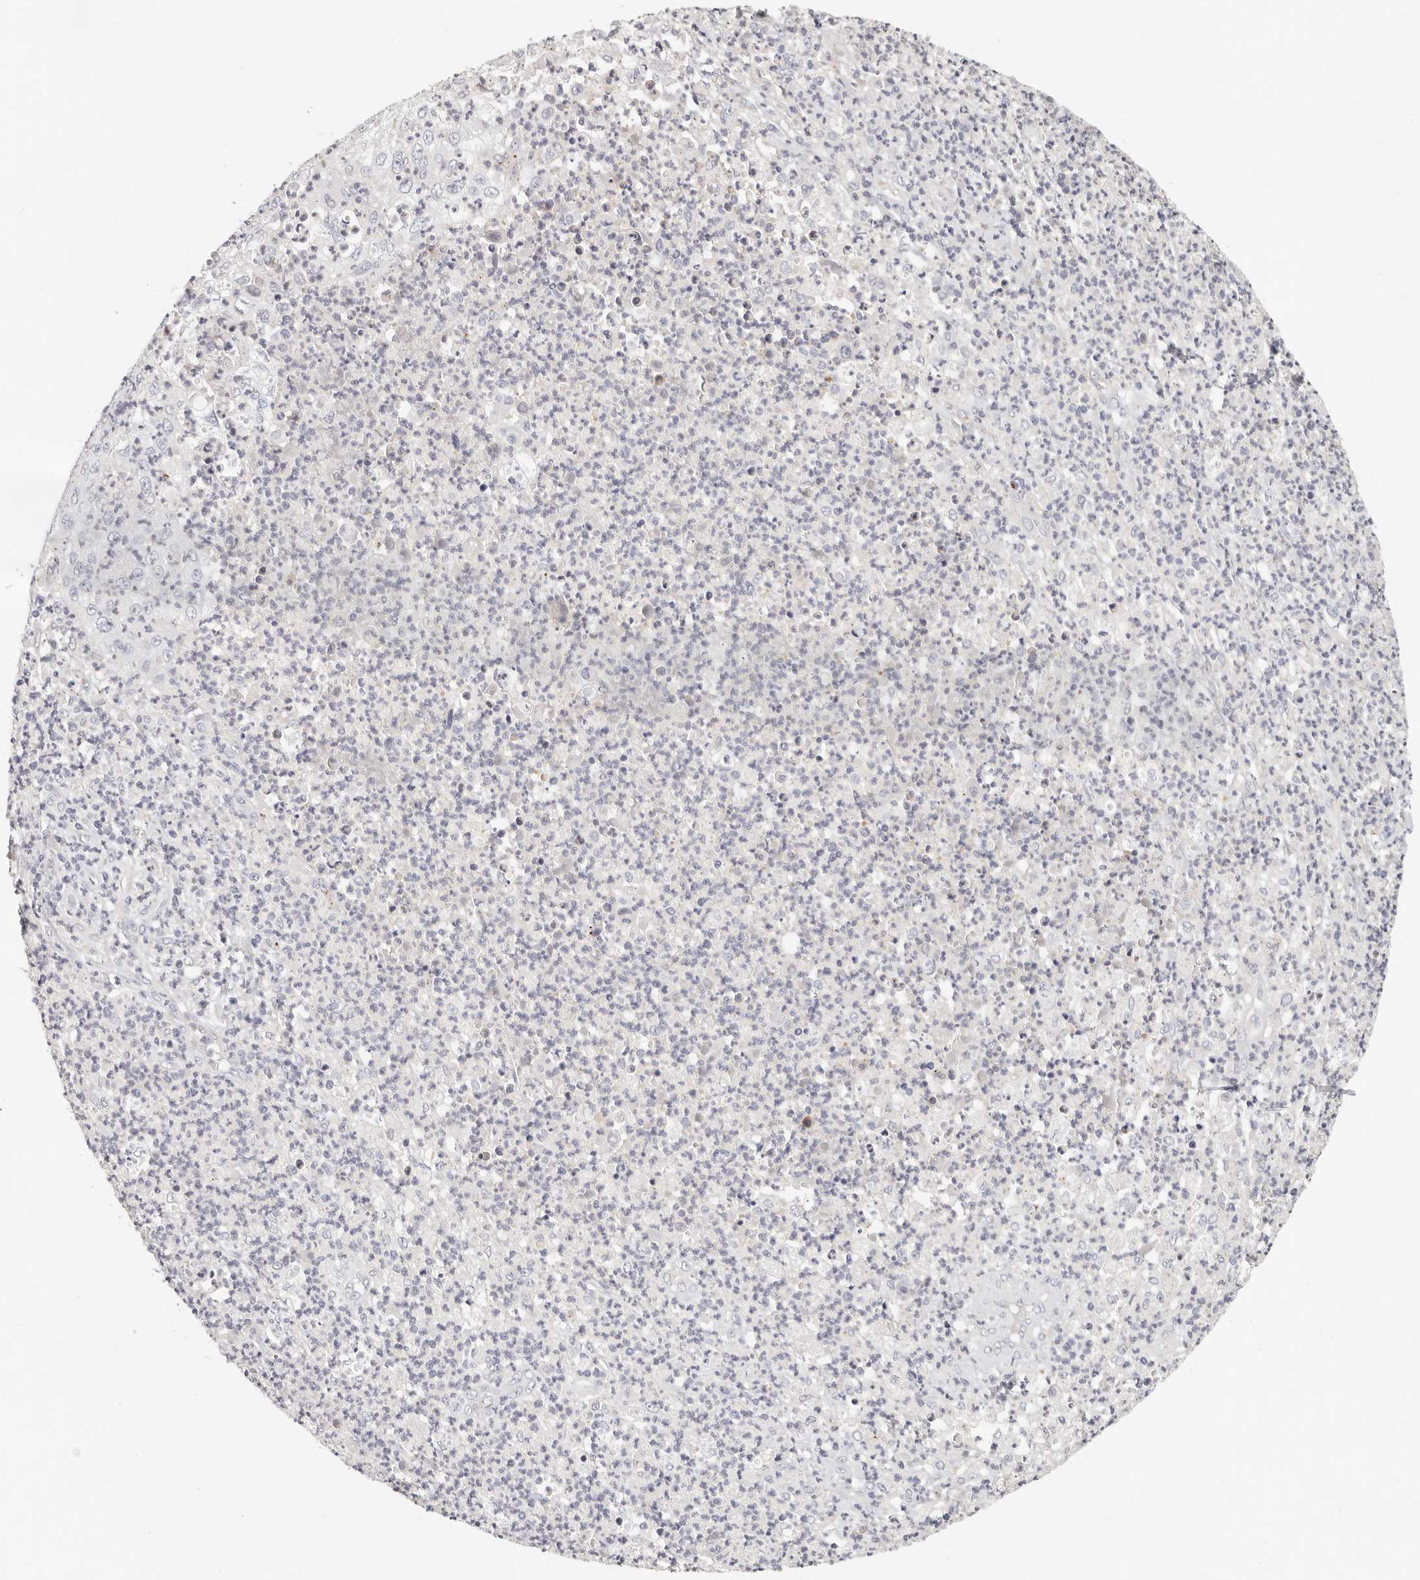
{"staining": {"intensity": "negative", "quantity": "none", "location": "none"}, "tissue": "cervical cancer", "cell_type": "Tumor cells", "image_type": "cancer", "snomed": [{"axis": "morphology", "description": "Squamous cell carcinoma, NOS"}, {"axis": "topography", "description": "Cervix"}], "caption": "High power microscopy histopathology image of an IHC photomicrograph of squamous cell carcinoma (cervical), revealing no significant expression in tumor cells.", "gene": "ZRANB1", "patient": {"sex": "female", "age": 30}}